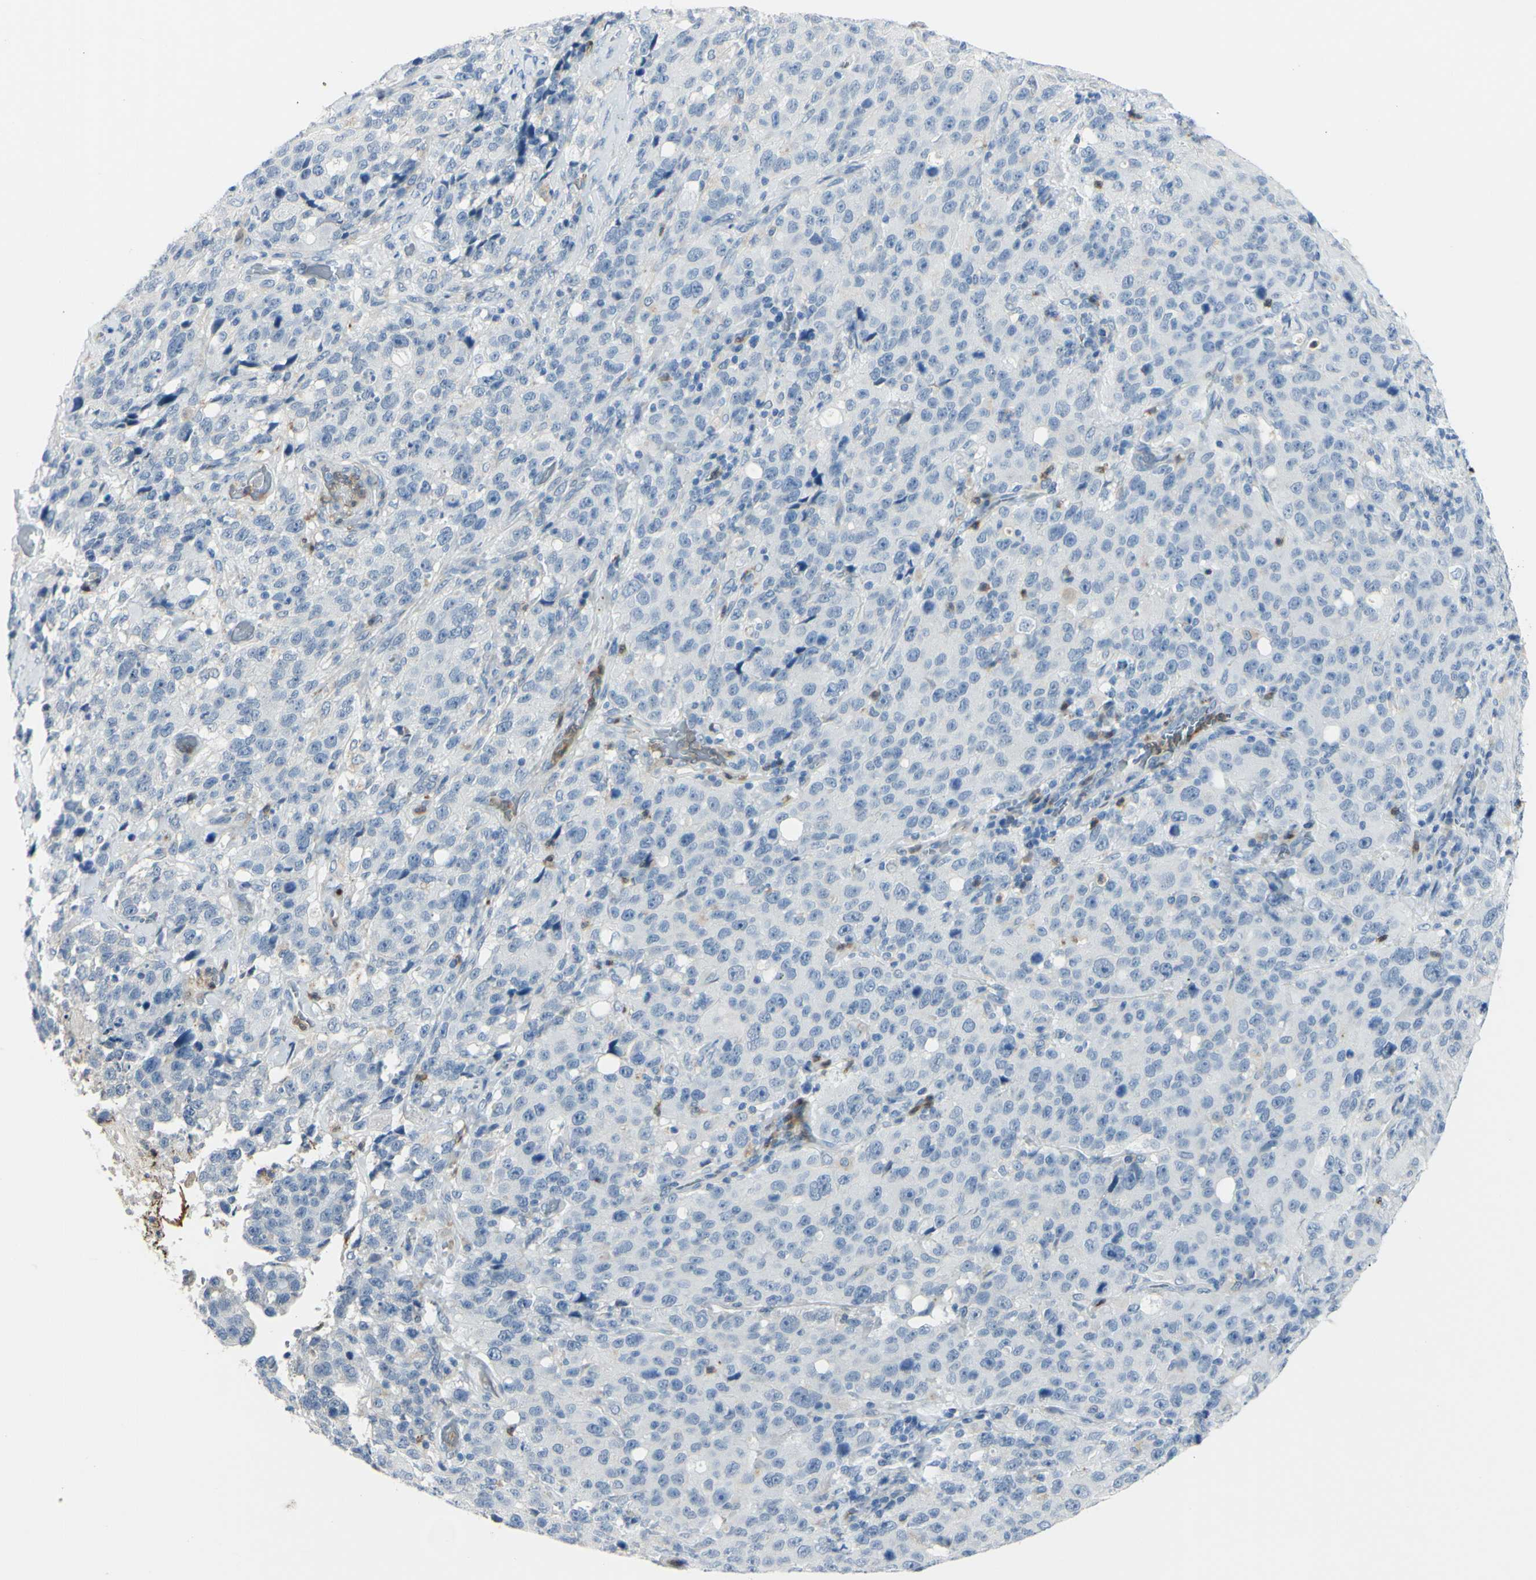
{"staining": {"intensity": "negative", "quantity": "none", "location": "none"}, "tissue": "stomach cancer", "cell_type": "Tumor cells", "image_type": "cancer", "snomed": [{"axis": "morphology", "description": "Normal tissue, NOS"}, {"axis": "morphology", "description": "Adenocarcinoma, NOS"}, {"axis": "topography", "description": "Stomach"}], "caption": "An image of human stomach cancer (adenocarcinoma) is negative for staining in tumor cells.", "gene": "ZNF557", "patient": {"sex": "male", "age": 48}}